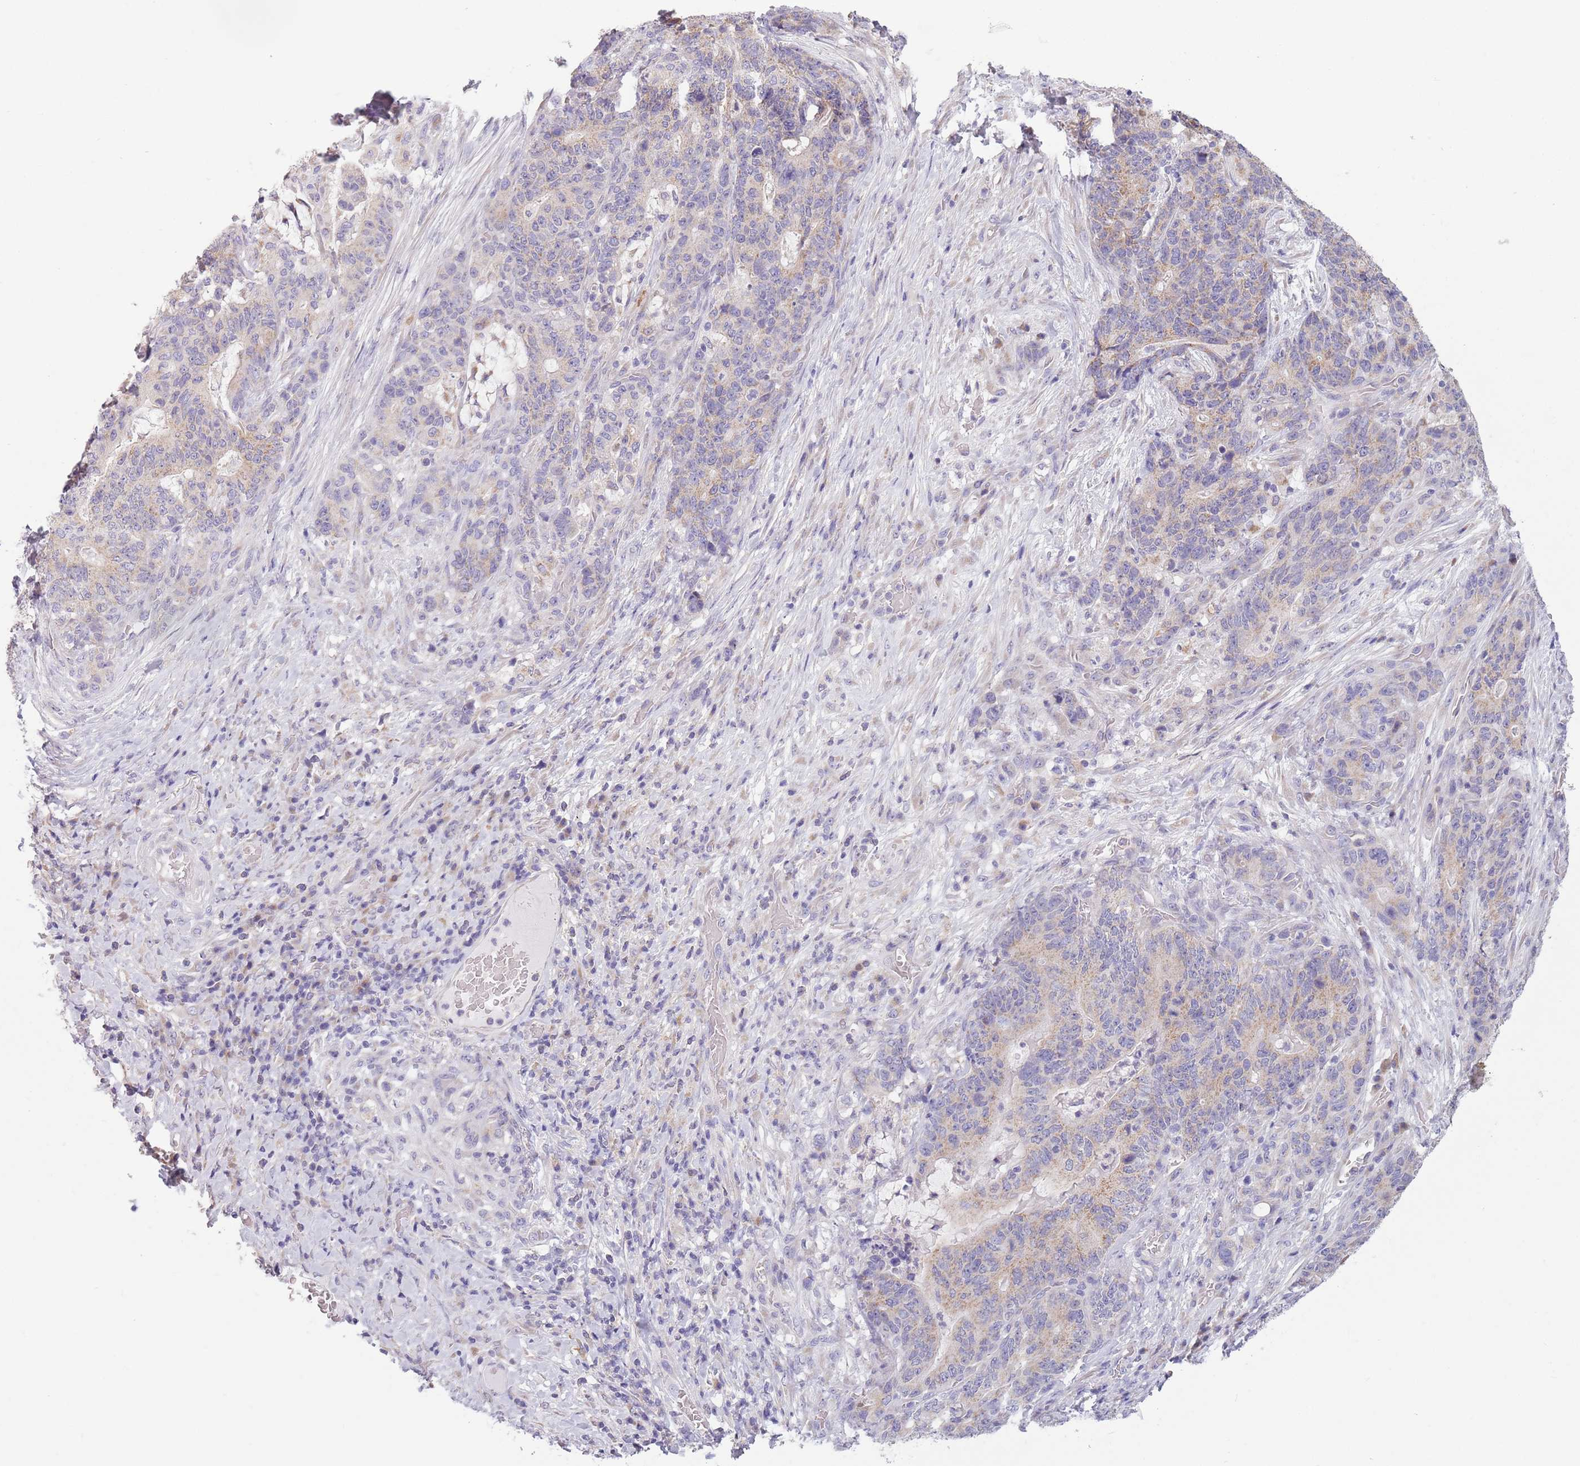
{"staining": {"intensity": "weak", "quantity": "<25%", "location": "cytoplasmic/membranous"}, "tissue": "stomach cancer", "cell_type": "Tumor cells", "image_type": "cancer", "snomed": [{"axis": "morphology", "description": "Normal tissue, NOS"}, {"axis": "morphology", "description": "Adenocarcinoma, NOS"}, {"axis": "topography", "description": "Stomach"}], "caption": "Immunohistochemistry histopathology image of neoplastic tissue: adenocarcinoma (stomach) stained with DAB (3,3'-diaminobenzidine) shows no significant protein positivity in tumor cells.", "gene": "COQ5", "patient": {"sex": "female", "age": 64}}